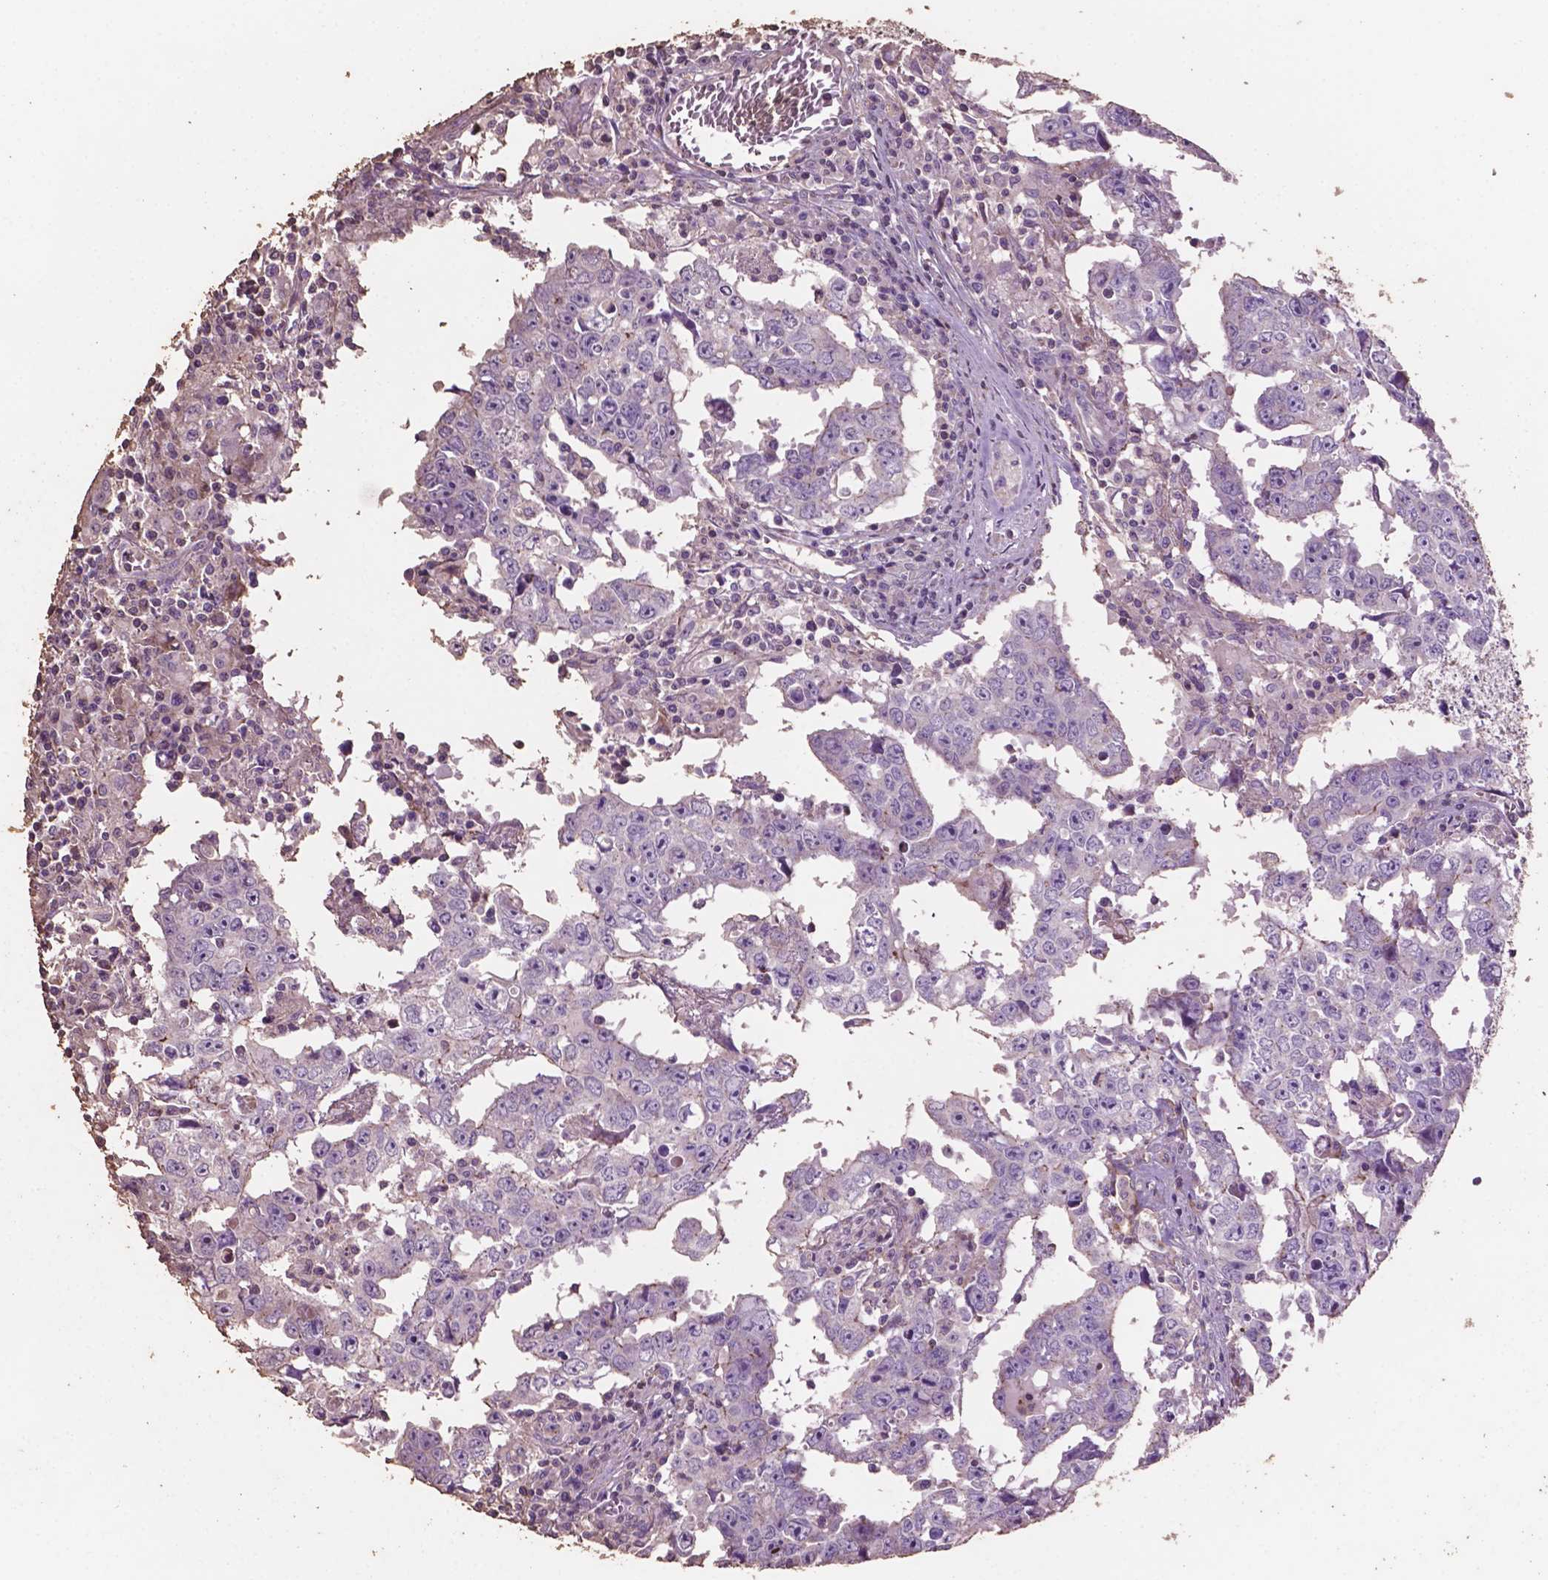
{"staining": {"intensity": "negative", "quantity": "none", "location": "none"}, "tissue": "testis cancer", "cell_type": "Tumor cells", "image_type": "cancer", "snomed": [{"axis": "morphology", "description": "Carcinoma, Embryonal, NOS"}, {"axis": "topography", "description": "Testis"}], "caption": "Tumor cells show no significant protein positivity in embryonal carcinoma (testis).", "gene": "COMMD4", "patient": {"sex": "male", "age": 22}}